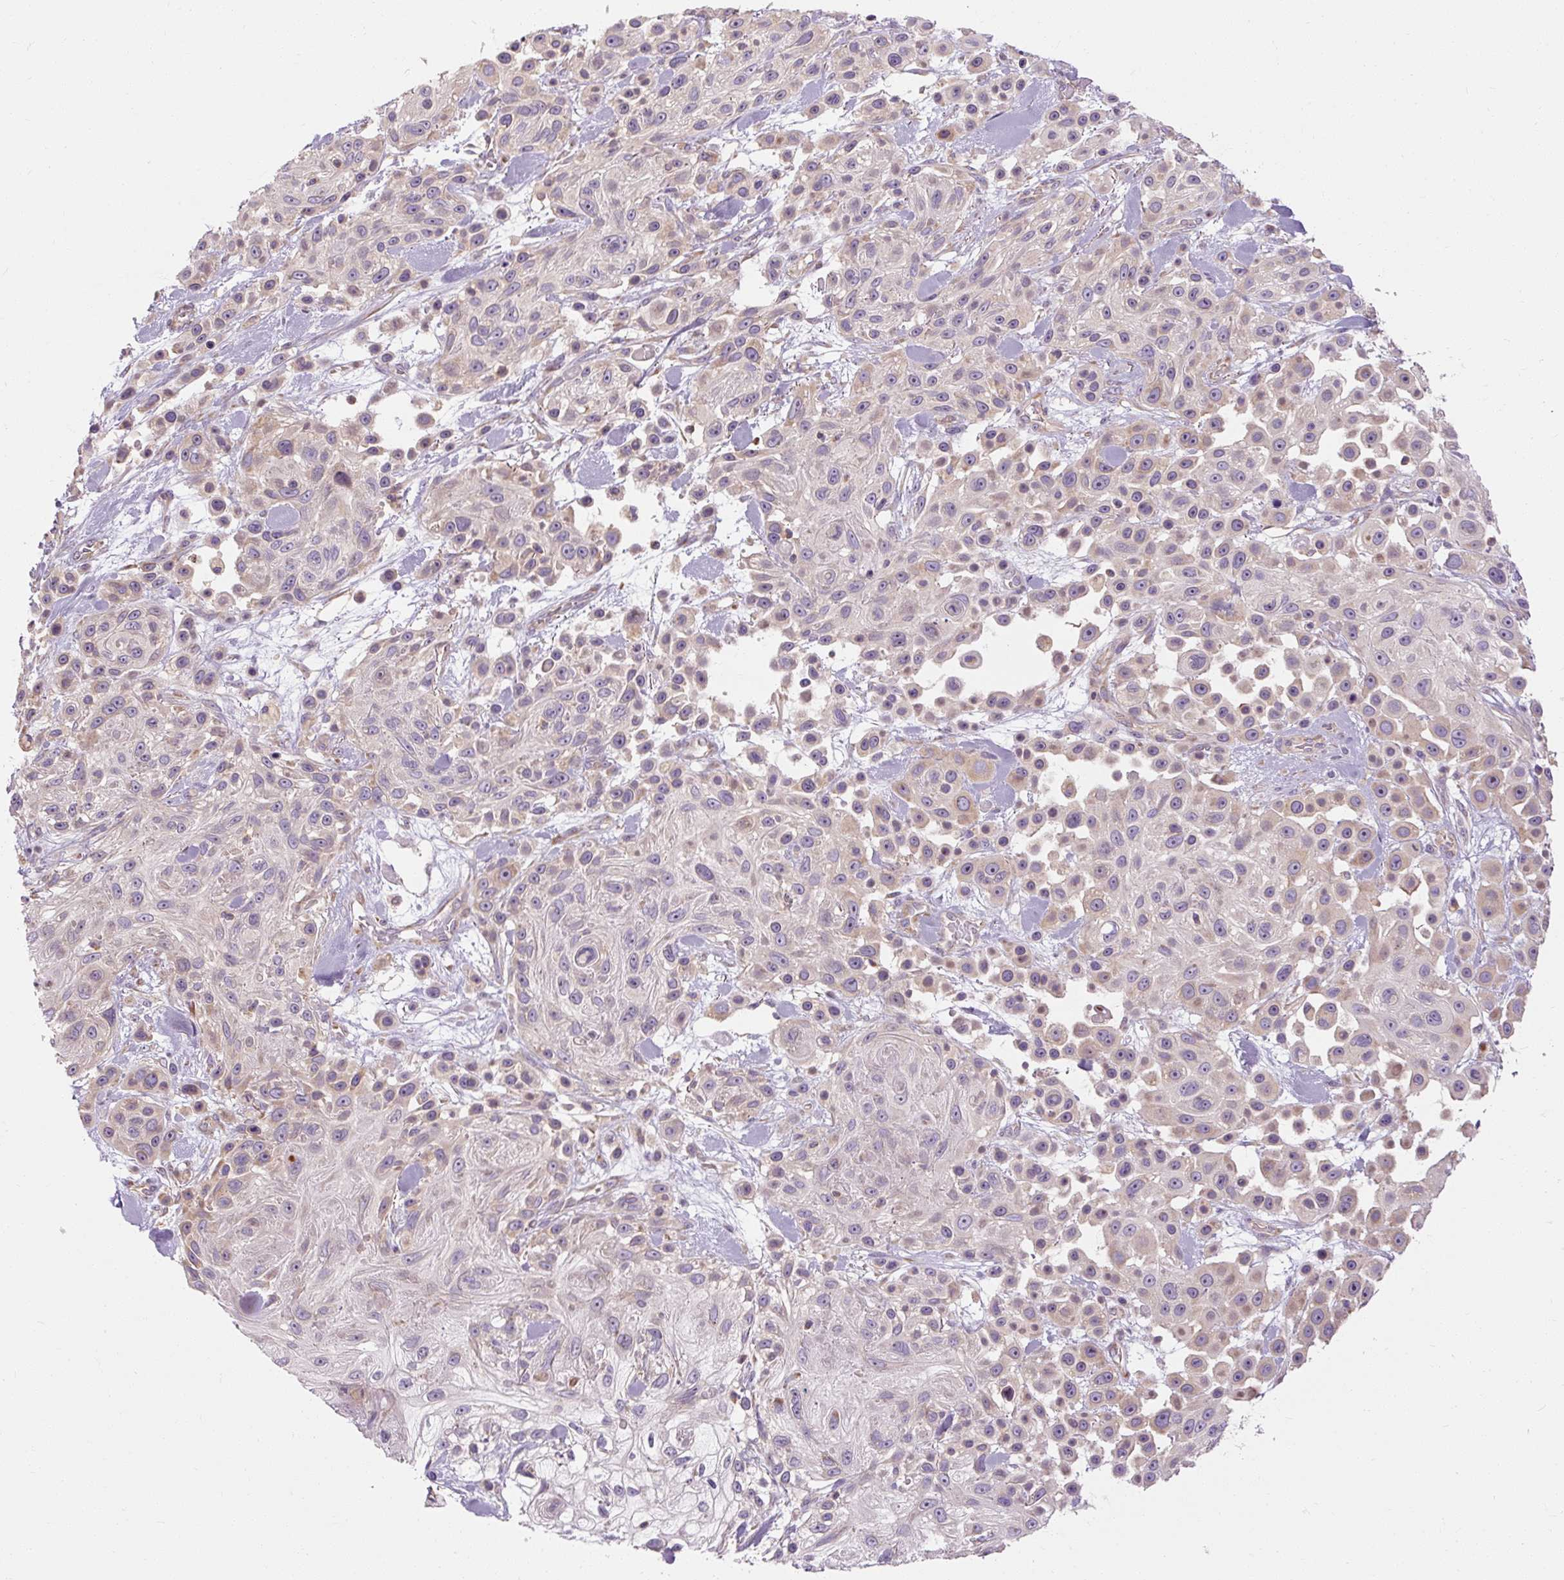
{"staining": {"intensity": "weak", "quantity": "<25%", "location": "cytoplasmic/membranous"}, "tissue": "skin cancer", "cell_type": "Tumor cells", "image_type": "cancer", "snomed": [{"axis": "morphology", "description": "Squamous cell carcinoma, NOS"}, {"axis": "topography", "description": "Skin"}], "caption": "Human skin cancer (squamous cell carcinoma) stained for a protein using immunohistochemistry reveals no staining in tumor cells.", "gene": "PRSS48", "patient": {"sex": "male", "age": 67}}